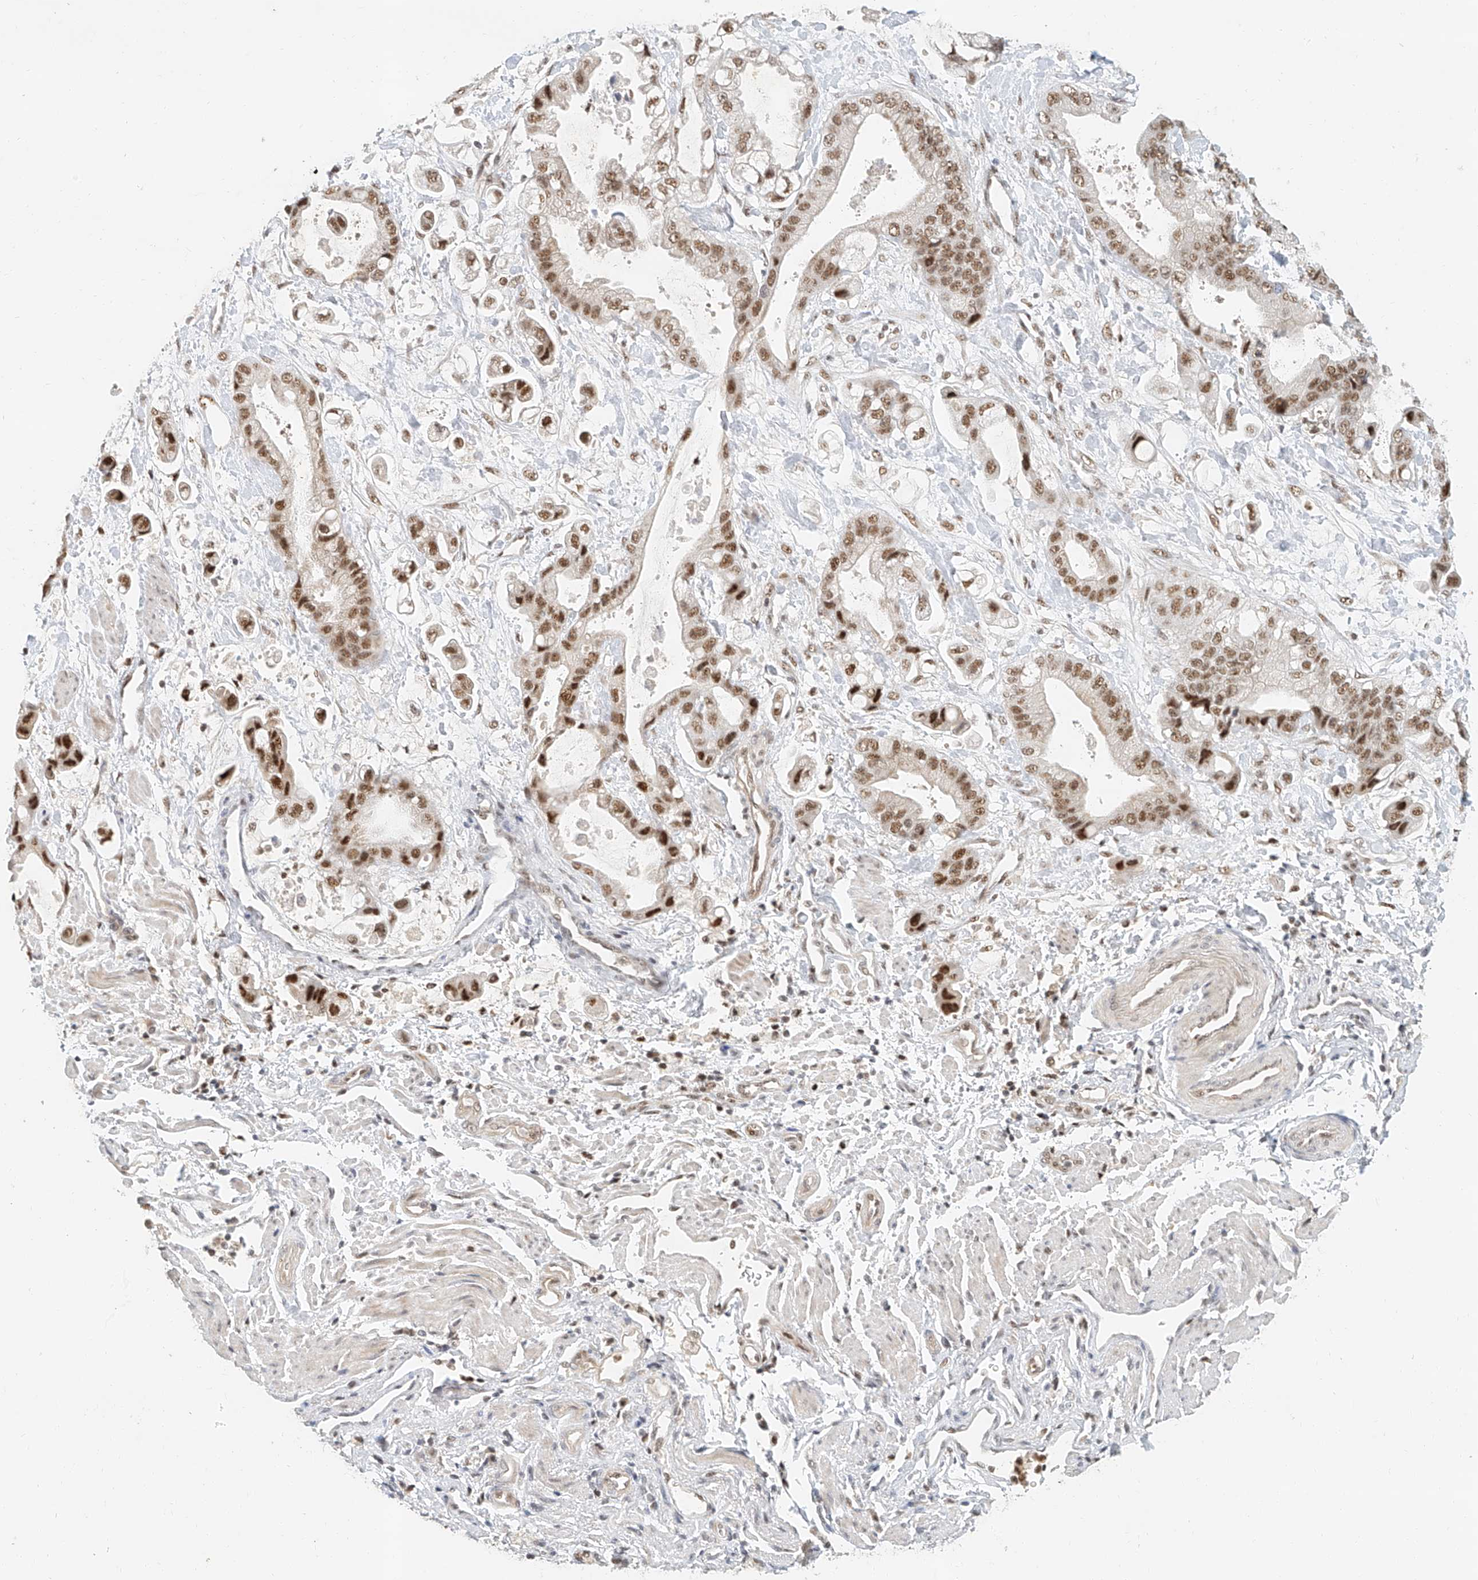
{"staining": {"intensity": "moderate", "quantity": ">75%", "location": "nuclear"}, "tissue": "stomach cancer", "cell_type": "Tumor cells", "image_type": "cancer", "snomed": [{"axis": "morphology", "description": "Adenocarcinoma, NOS"}, {"axis": "topography", "description": "Stomach"}], "caption": "Tumor cells reveal medium levels of moderate nuclear expression in about >75% of cells in human stomach adenocarcinoma. The staining was performed using DAB, with brown indicating positive protein expression. Nuclei are stained blue with hematoxylin.", "gene": "CXorf58", "patient": {"sex": "male", "age": 62}}